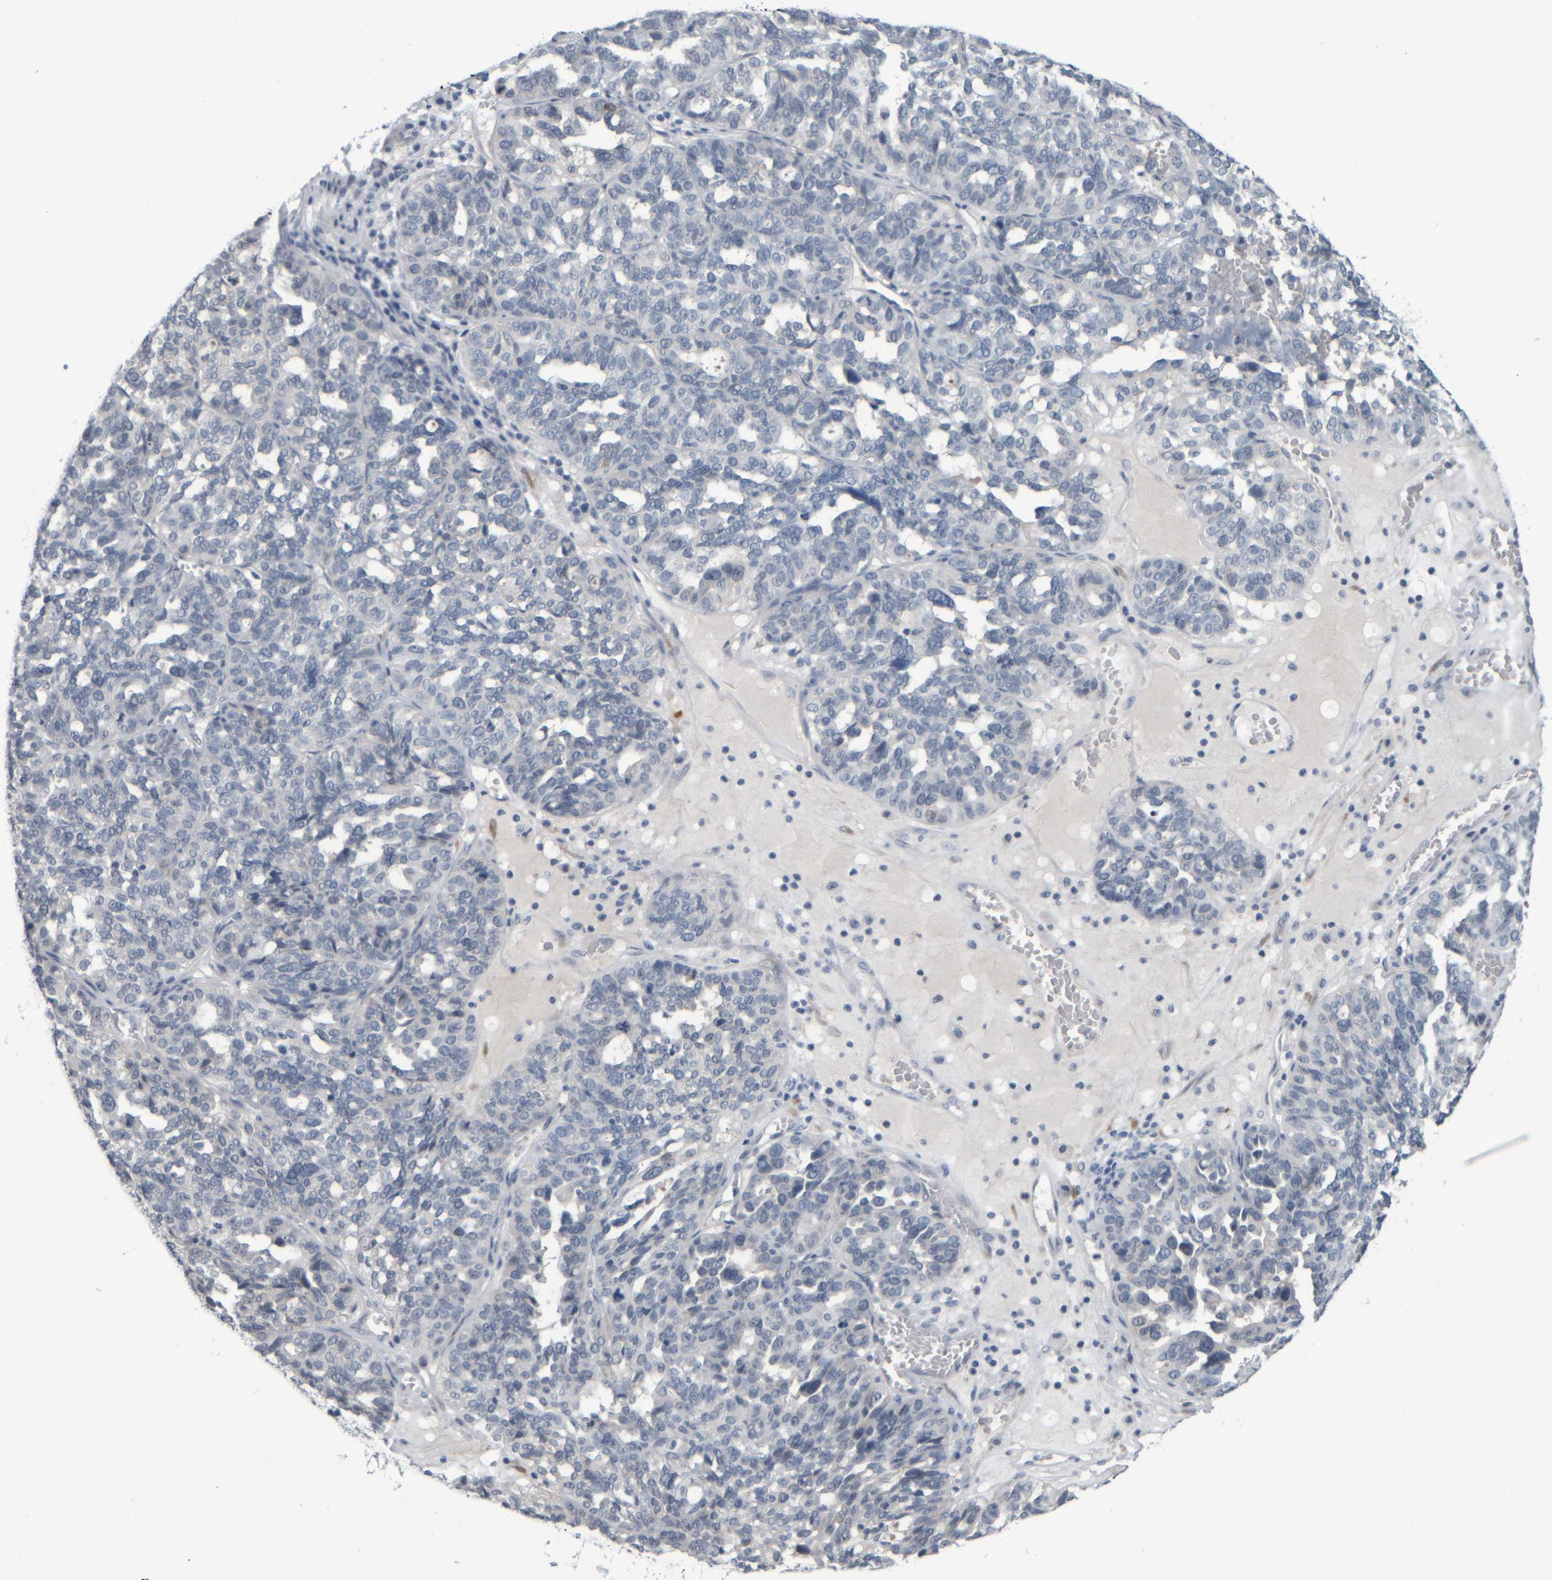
{"staining": {"intensity": "negative", "quantity": "none", "location": "none"}, "tissue": "ovarian cancer", "cell_type": "Tumor cells", "image_type": "cancer", "snomed": [{"axis": "morphology", "description": "Cystadenocarcinoma, serous, NOS"}, {"axis": "topography", "description": "Ovary"}], "caption": "This is a photomicrograph of immunohistochemistry staining of ovarian cancer (serous cystadenocarcinoma), which shows no staining in tumor cells.", "gene": "COL14A1", "patient": {"sex": "female", "age": 59}}